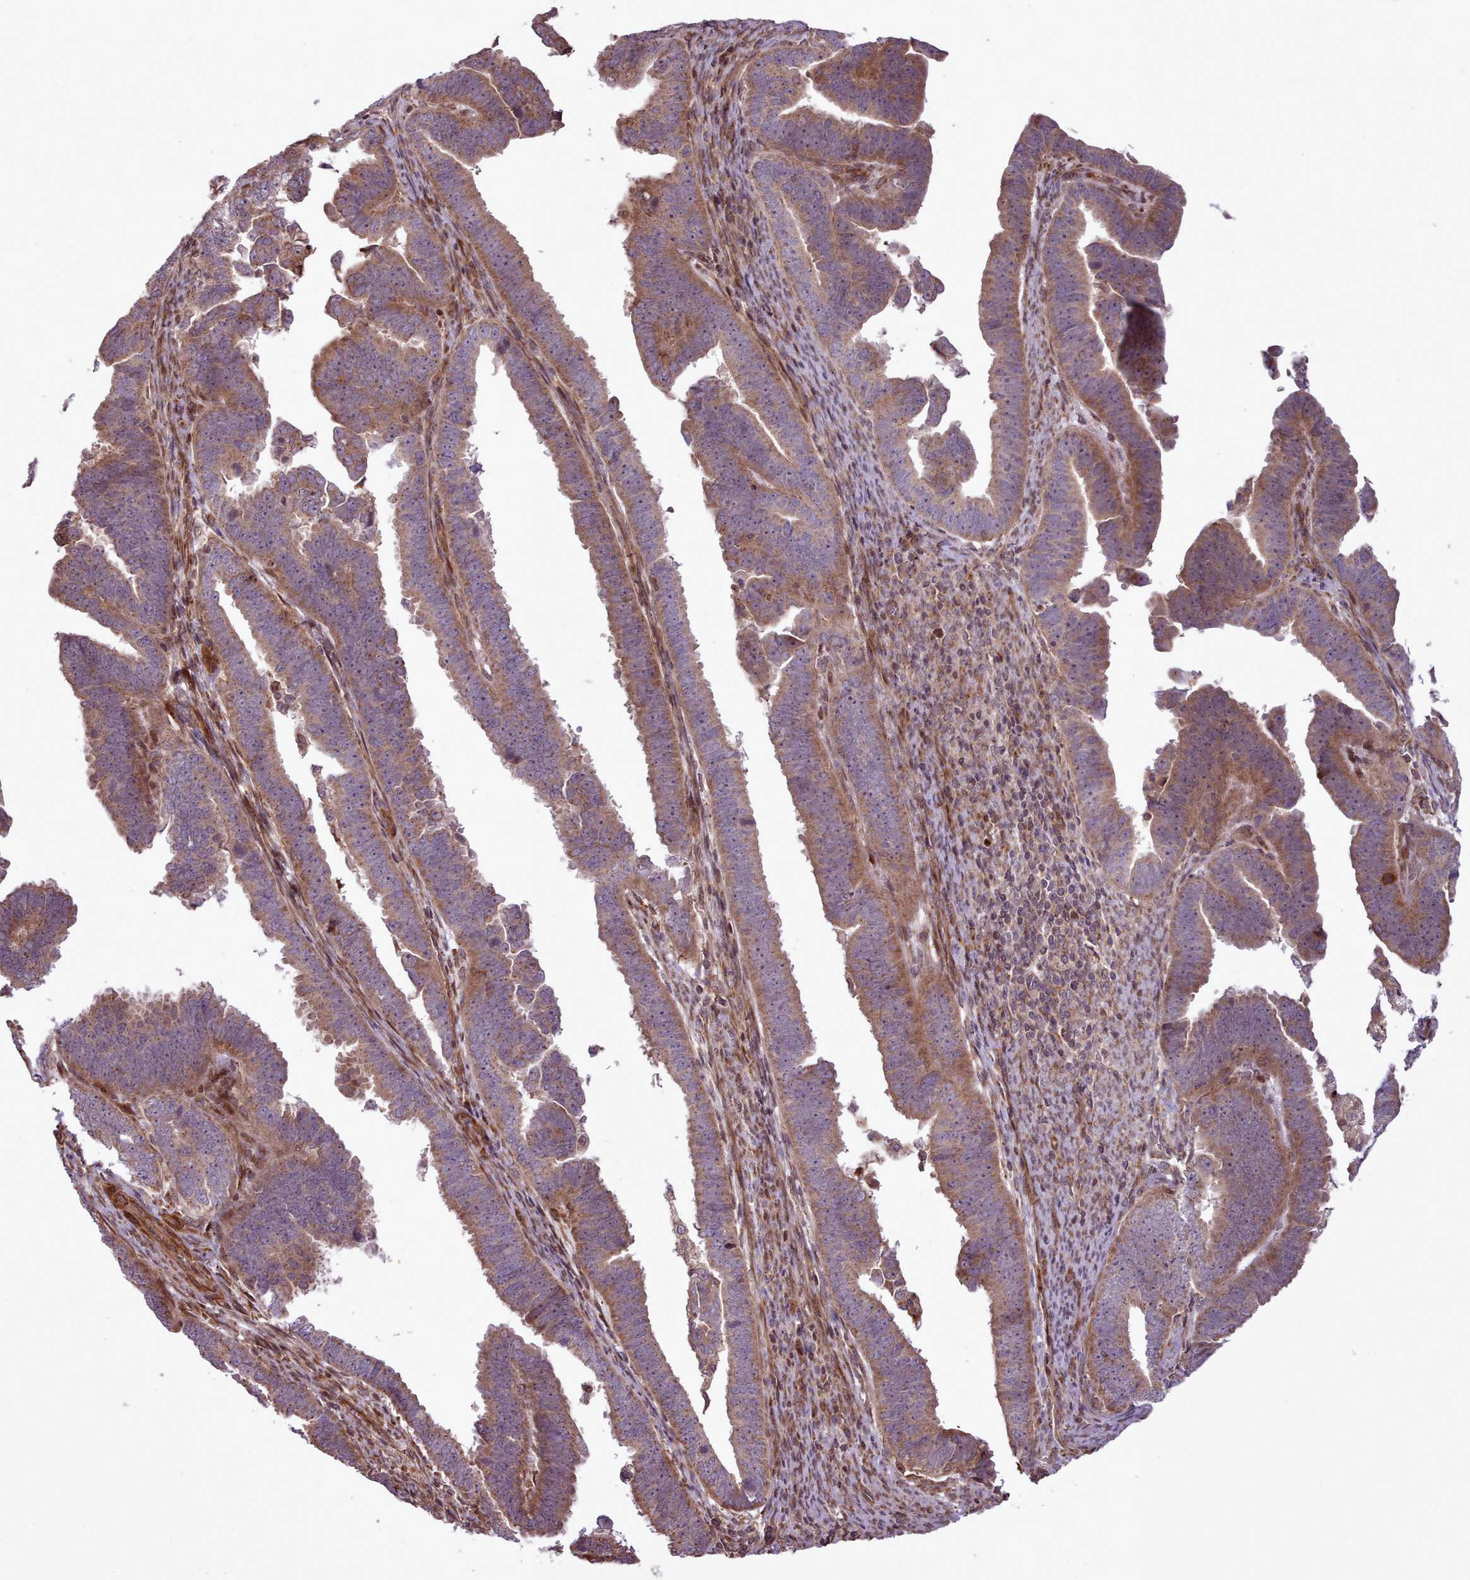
{"staining": {"intensity": "moderate", "quantity": "25%-75%", "location": "cytoplasmic/membranous"}, "tissue": "endometrial cancer", "cell_type": "Tumor cells", "image_type": "cancer", "snomed": [{"axis": "morphology", "description": "Adenocarcinoma, NOS"}, {"axis": "topography", "description": "Endometrium"}], "caption": "This photomicrograph exhibits endometrial cancer (adenocarcinoma) stained with immunohistochemistry to label a protein in brown. The cytoplasmic/membranous of tumor cells show moderate positivity for the protein. Nuclei are counter-stained blue.", "gene": "NLRP7", "patient": {"sex": "female", "age": 75}}